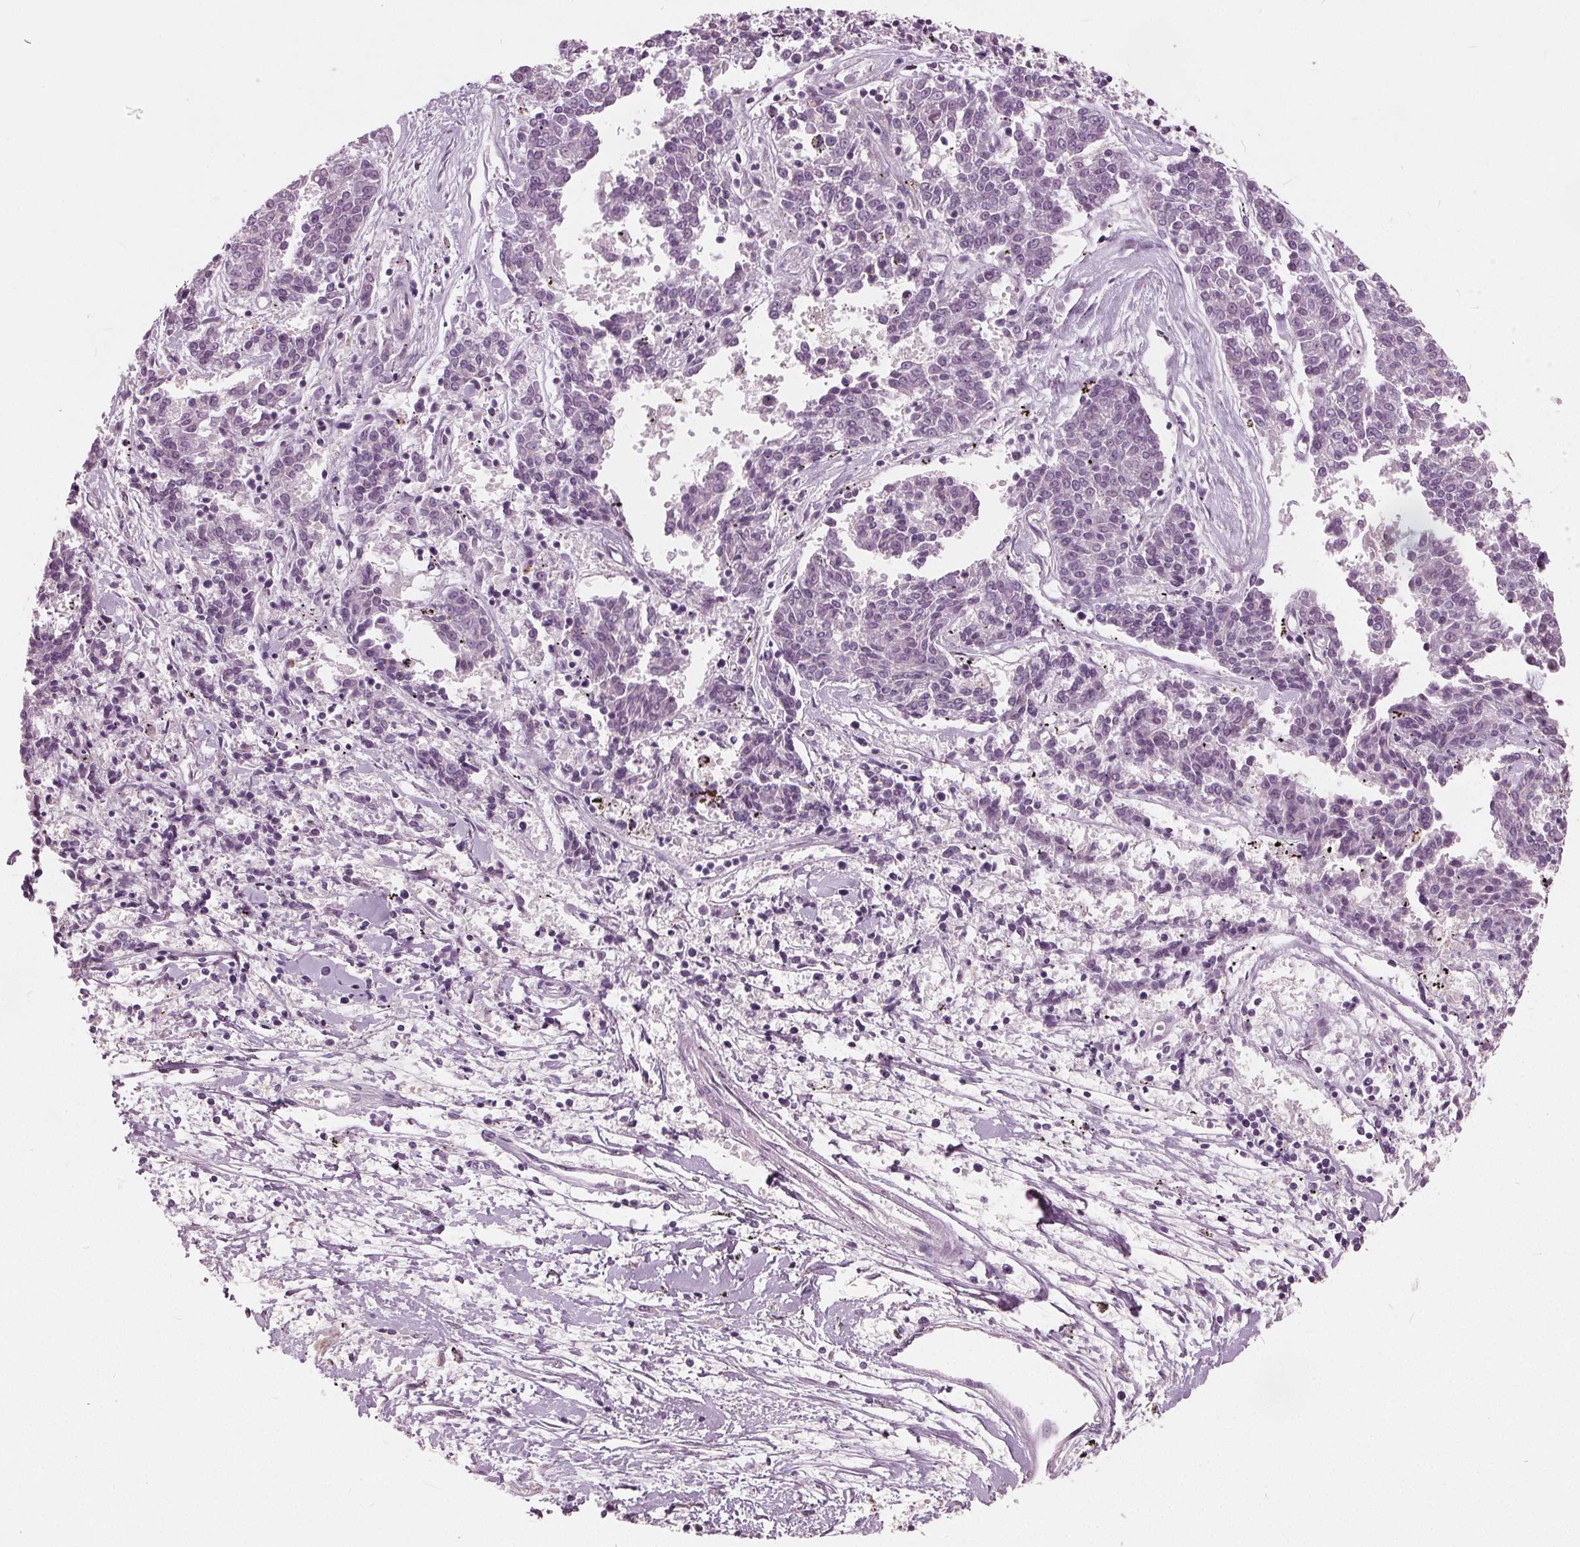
{"staining": {"intensity": "negative", "quantity": "none", "location": "none"}, "tissue": "melanoma", "cell_type": "Tumor cells", "image_type": "cancer", "snomed": [{"axis": "morphology", "description": "Malignant melanoma, NOS"}, {"axis": "topography", "description": "Skin"}], "caption": "High power microscopy image of an immunohistochemistry (IHC) photomicrograph of melanoma, revealing no significant staining in tumor cells. (Brightfield microscopy of DAB (3,3'-diaminobenzidine) immunohistochemistry (IHC) at high magnification).", "gene": "TKFC", "patient": {"sex": "female", "age": 72}}